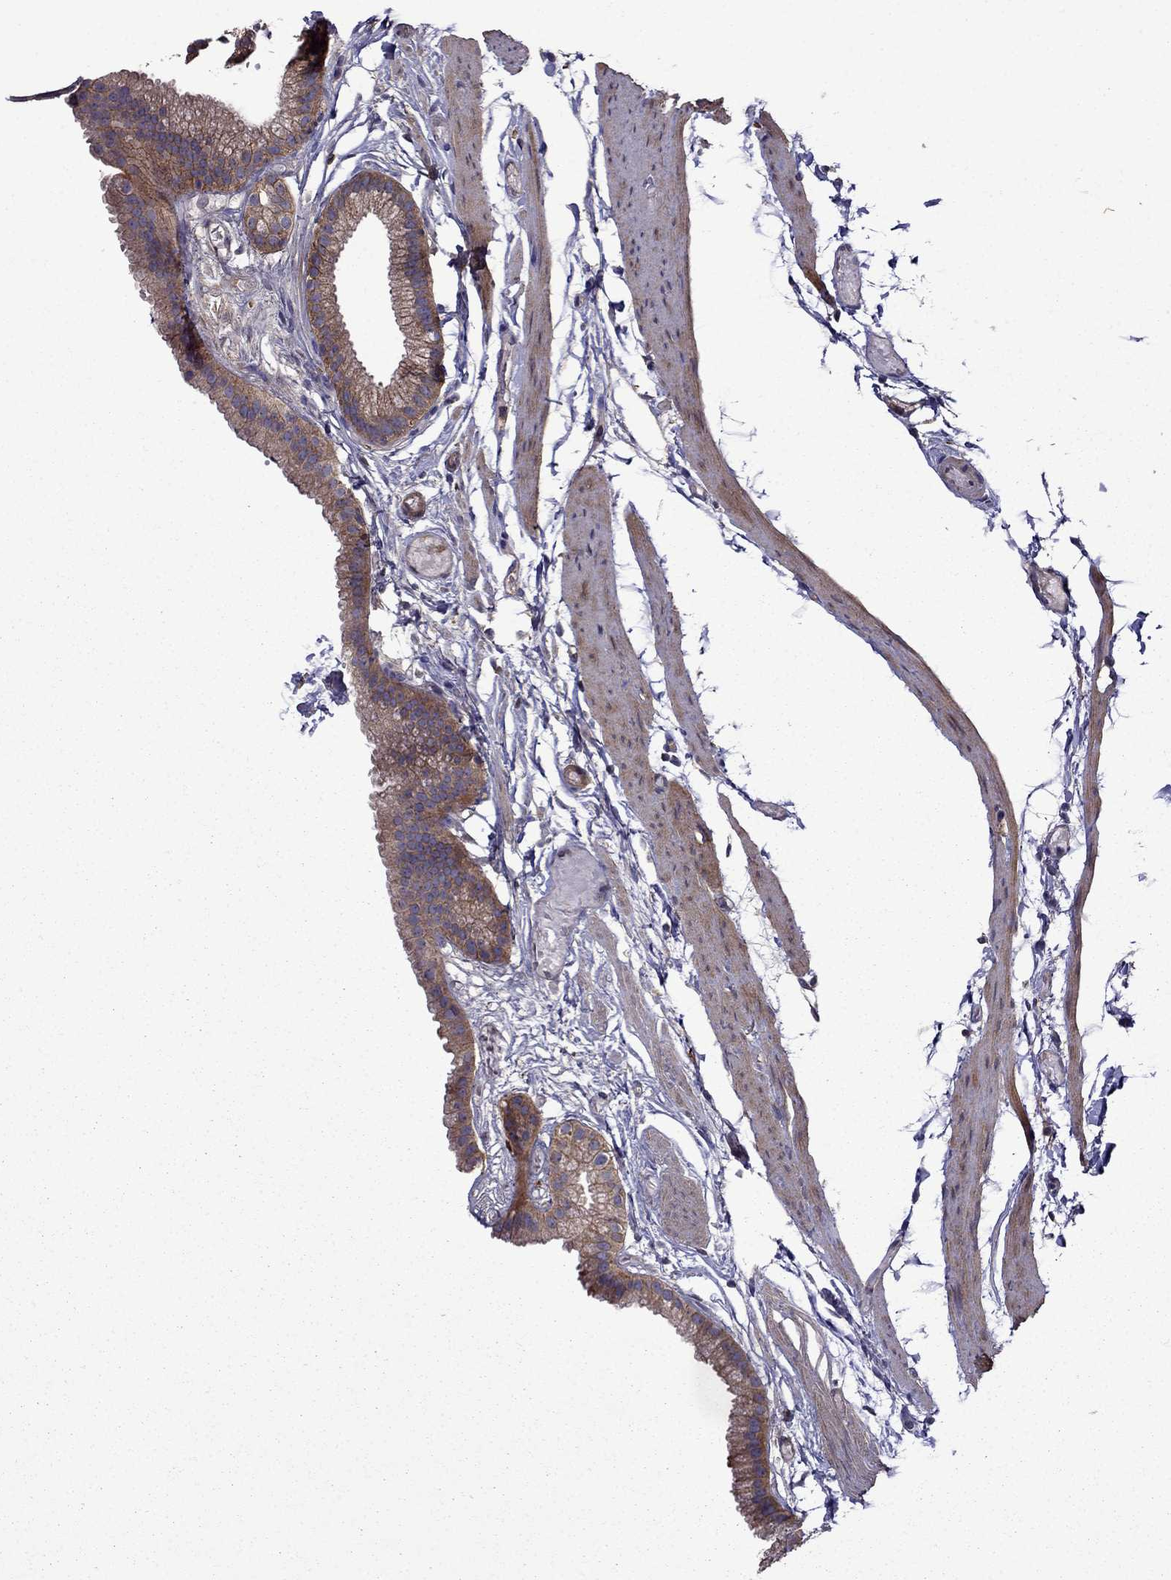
{"staining": {"intensity": "strong", "quantity": ">75%", "location": "cytoplasmic/membranous"}, "tissue": "gallbladder", "cell_type": "Glandular cells", "image_type": "normal", "snomed": [{"axis": "morphology", "description": "Normal tissue, NOS"}, {"axis": "topography", "description": "Gallbladder"}], "caption": "An immunohistochemistry (IHC) photomicrograph of unremarkable tissue is shown. Protein staining in brown shows strong cytoplasmic/membranous positivity in gallbladder within glandular cells.", "gene": "ITGB1", "patient": {"sex": "female", "age": 45}}